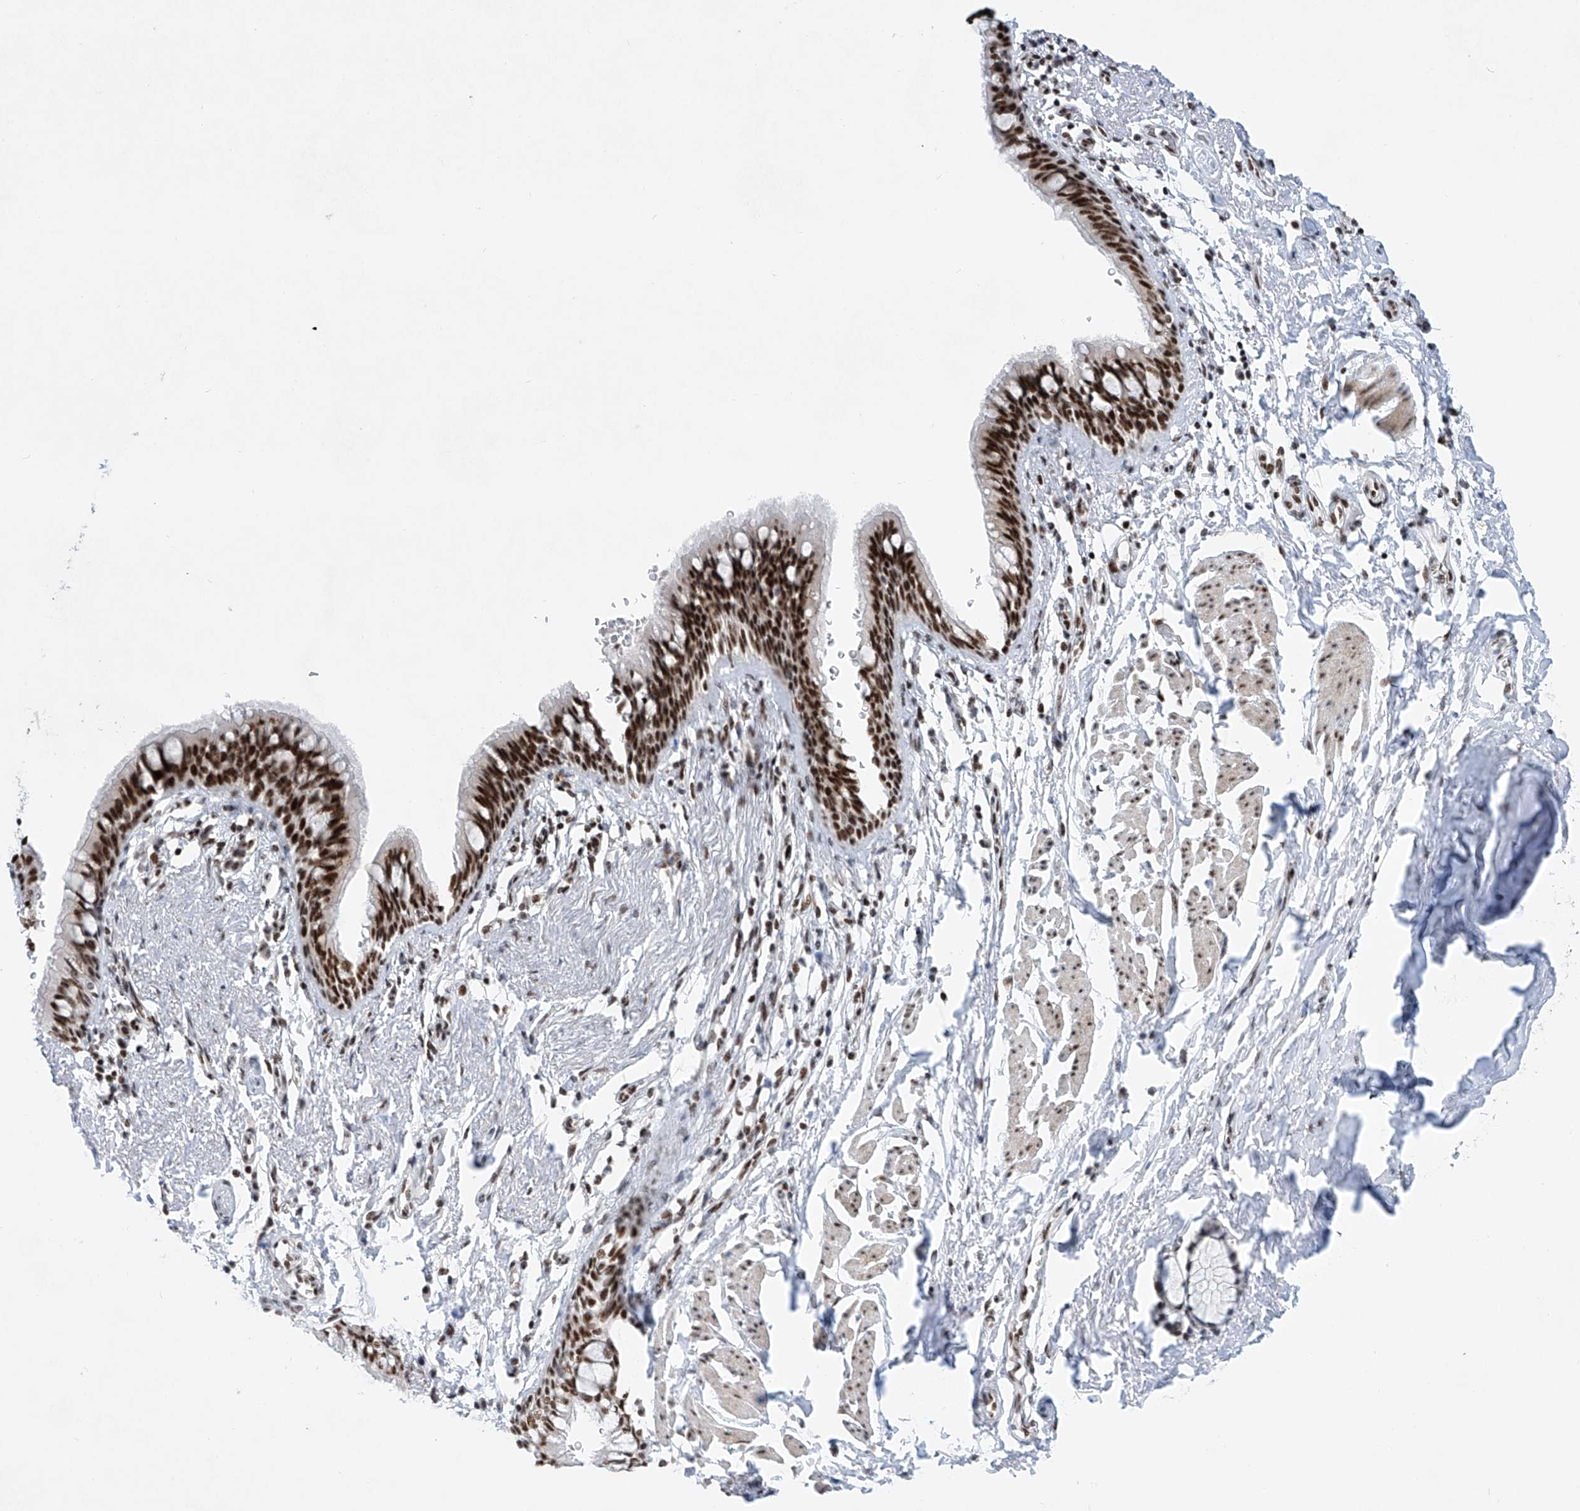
{"staining": {"intensity": "strong", "quantity": ">75%", "location": "nuclear"}, "tissue": "bronchus", "cell_type": "Respiratory epithelial cells", "image_type": "normal", "snomed": [{"axis": "morphology", "description": "Normal tissue, NOS"}, {"axis": "topography", "description": "Cartilage tissue"}, {"axis": "topography", "description": "Bronchus"}], "caption": "Brown immunohistochemical staining in unremarkable human bronchus displays strong nuclear expression in approximately >75% of respiratory epithelial cells.", "gene": "TAF4", "patient": {"sex": "female", "age": 36}}